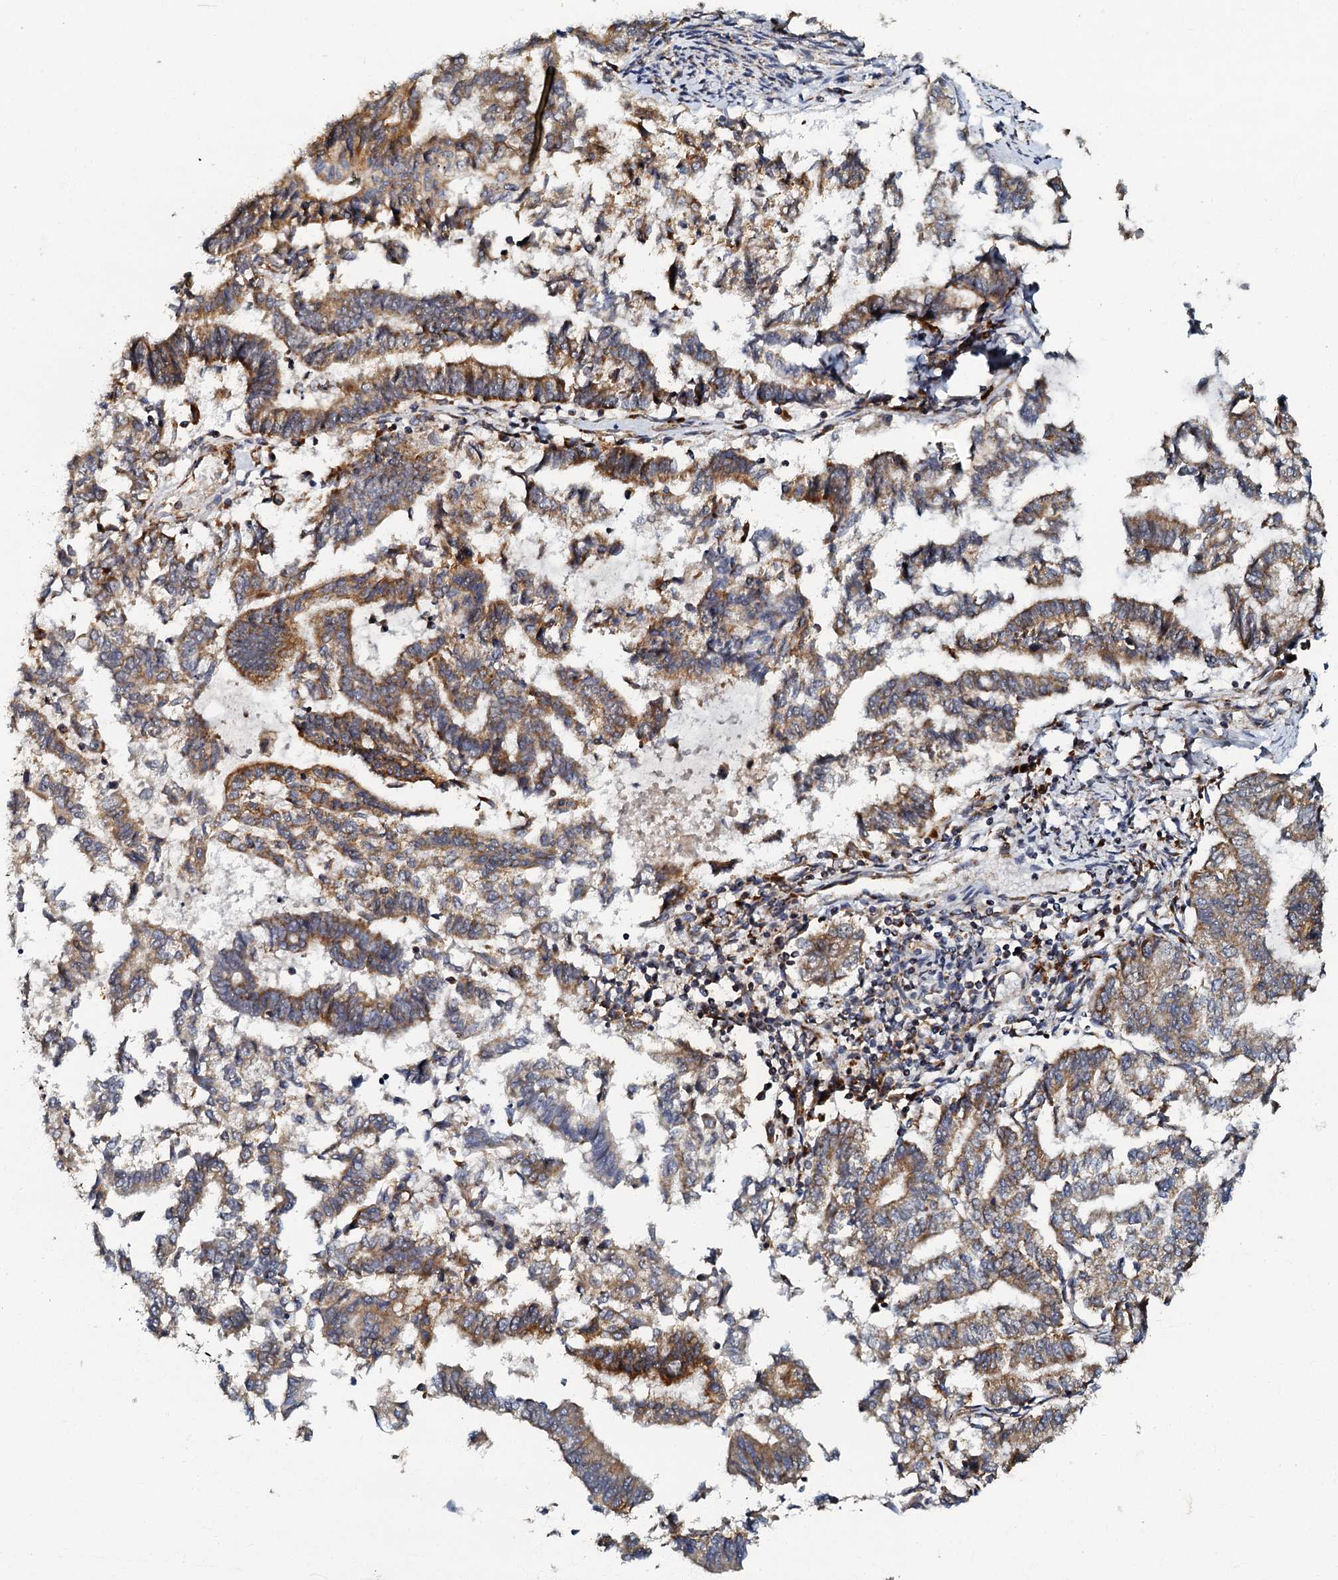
{"staining": {"intensity": "moderate", "quantity": ">75%", "location": "cytoplasmic/membranous"}, "tissue": "endometrial cancer", "cell_type": "Tumor cells", "image_type": "cancer", "snomed": [{"axis": "morphology", "description": "Adenocarcinoma, NOS"}, {"axis": "topography", "description": "Endometrium"}], "caption": "Immunohistochemical staining of endometrial adenocarcinoma shows medium levels of moderate cytoplasmic/membranous staining in about >75% of tumor cells. (DAB IHC, brown staining for protein, blue staining for nuclei).", "gene": "NDUFA12", "patient": {"sex": "female", "age": 79}}